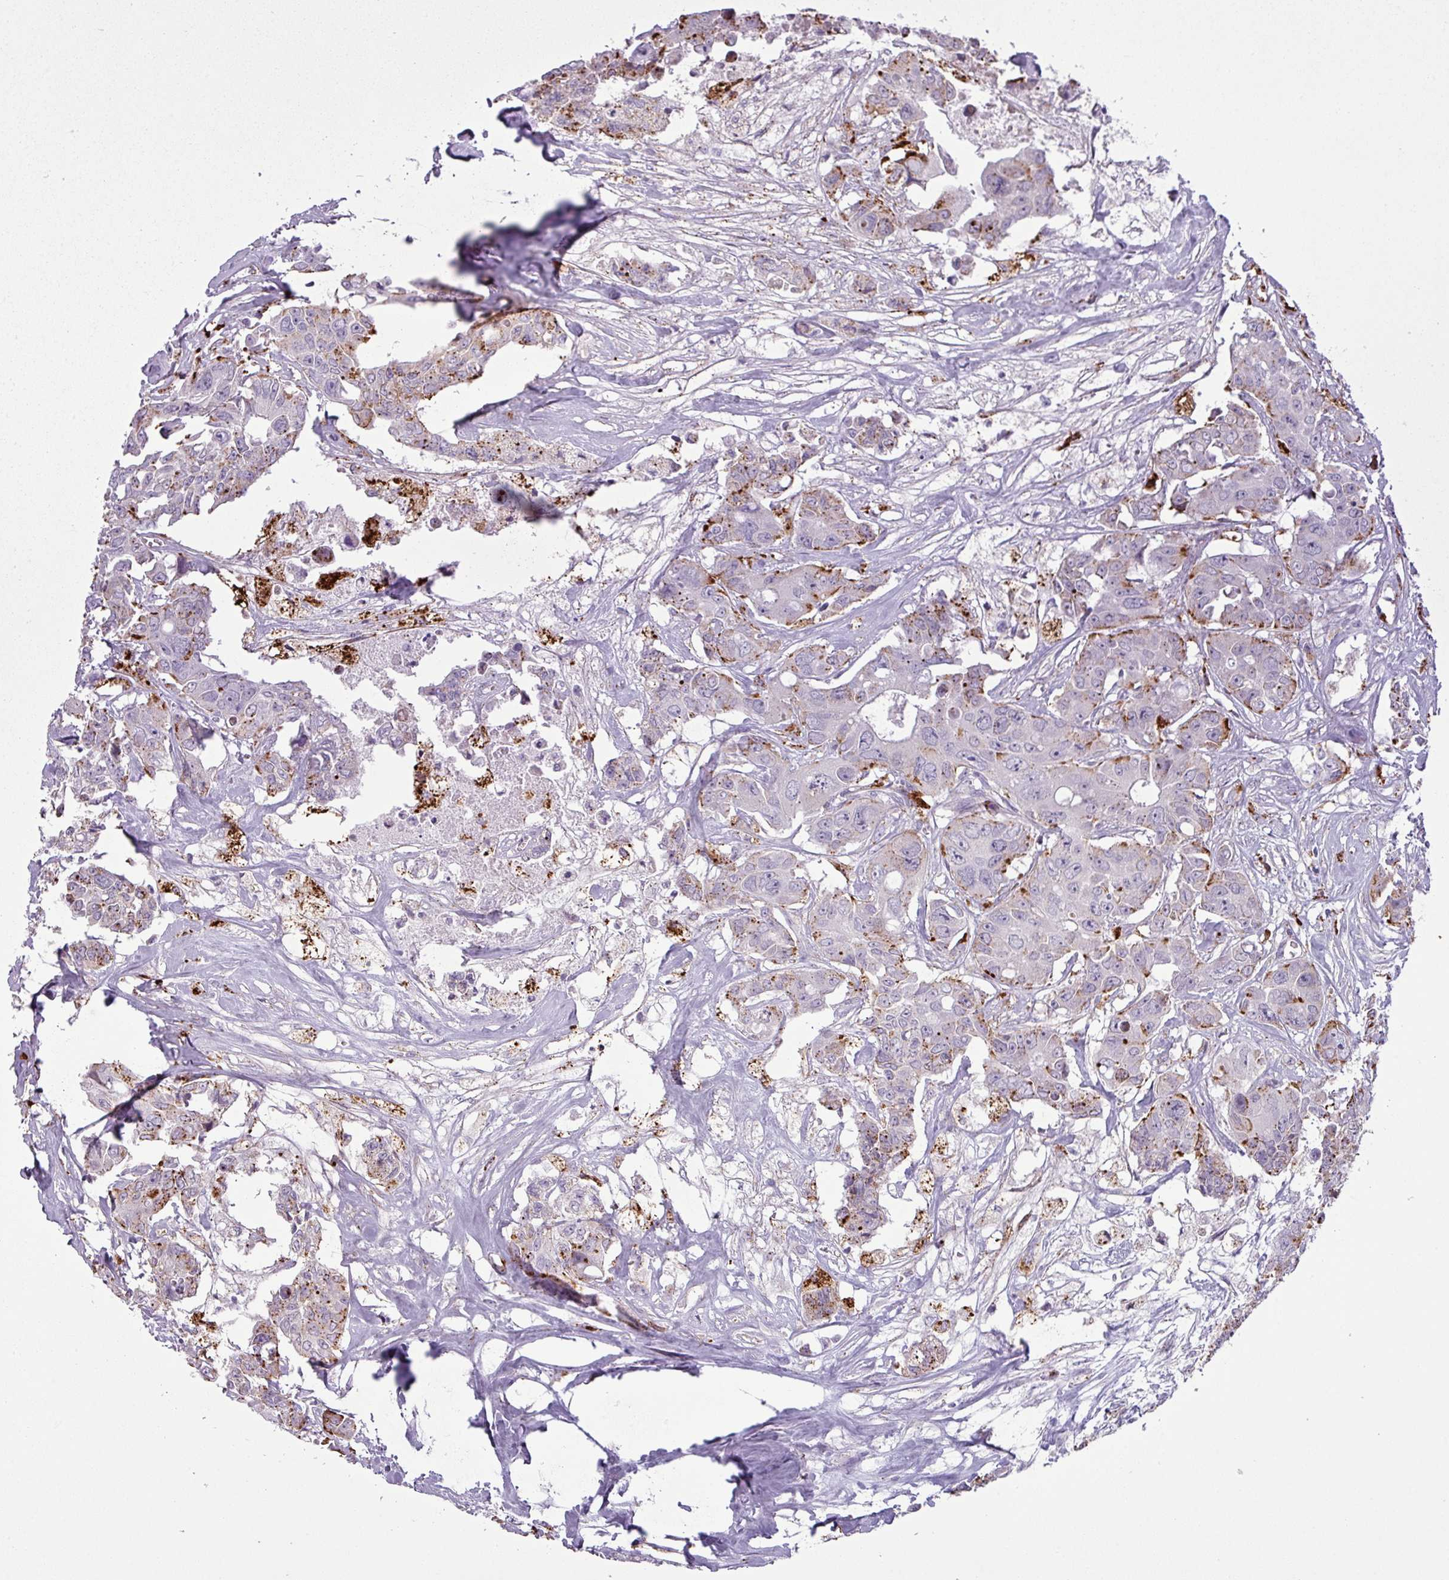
{"staining": {"intensity": "moderate", "quantity": "25%-75%", "location": "cytoplasmic/membranous"}, "tissue": "colorectal cancer", "cell_type": "Tumor cells", "image_type": "cancer", "snomed": [{"axis": "morphology", "description": "Adenocarcinoma, NOS"}, {"axis": "topography", "description": "Rectum"}], "caption": "The image displays a brown stain indicating the presence of a protein in the cytoplasmic/membranous of tumor cells in colorectal adenocarcinoma. The staining was performed using DAB (3,3'-diaminobenzidine), with brown indicating positive protein expression. Nuclei are stained blue with hematoxylin.", "gene": "MAP7D2", "patient": {"sex": "male", "age": 87}}